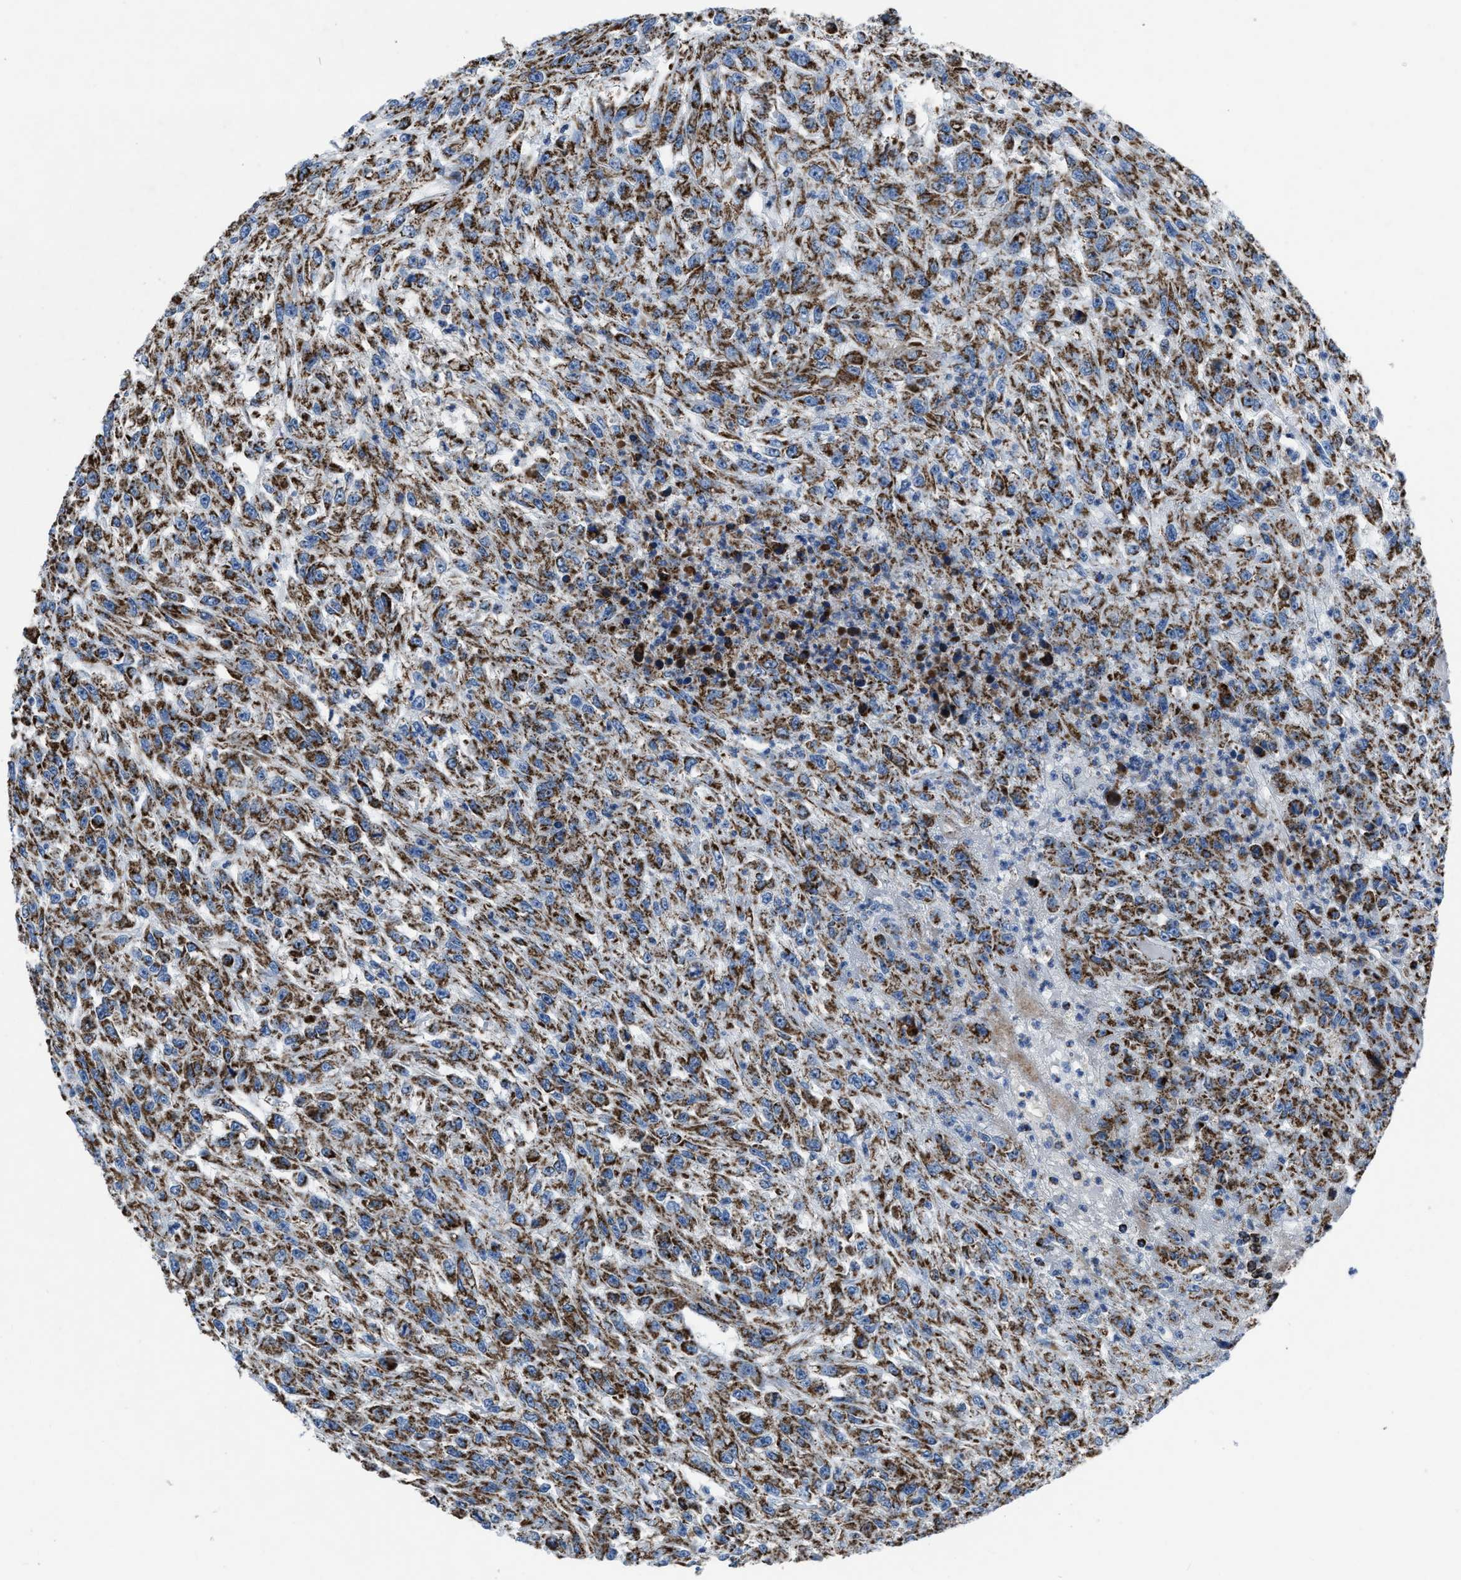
{"staining": {"intensity": "moderate", "quantity": ">75%", "location": "cytoplasmic/membranous"}, "tissue": "urothelial cancer", "cell_type": "Tumor cells", "image_type": "cancer", "snomed": [{"axis": "morphology", "description": "Urothelial carcinoma, High grade"}, {"axis": "topography", "description": "Urinary bladder"}], "caption": "Urothelial cancer tissue exhibits moderate cytoplasmic/membranous staining in about >75% of tumor cells The protein of interest is stained brown, and the nuclei are stained in blue (DAB (3,3'-diaminobenzidine) IHC with brightfield microscopy, high magnification).", "gene": "NSD3", "patient": {"sex": "male", "age": 46}}